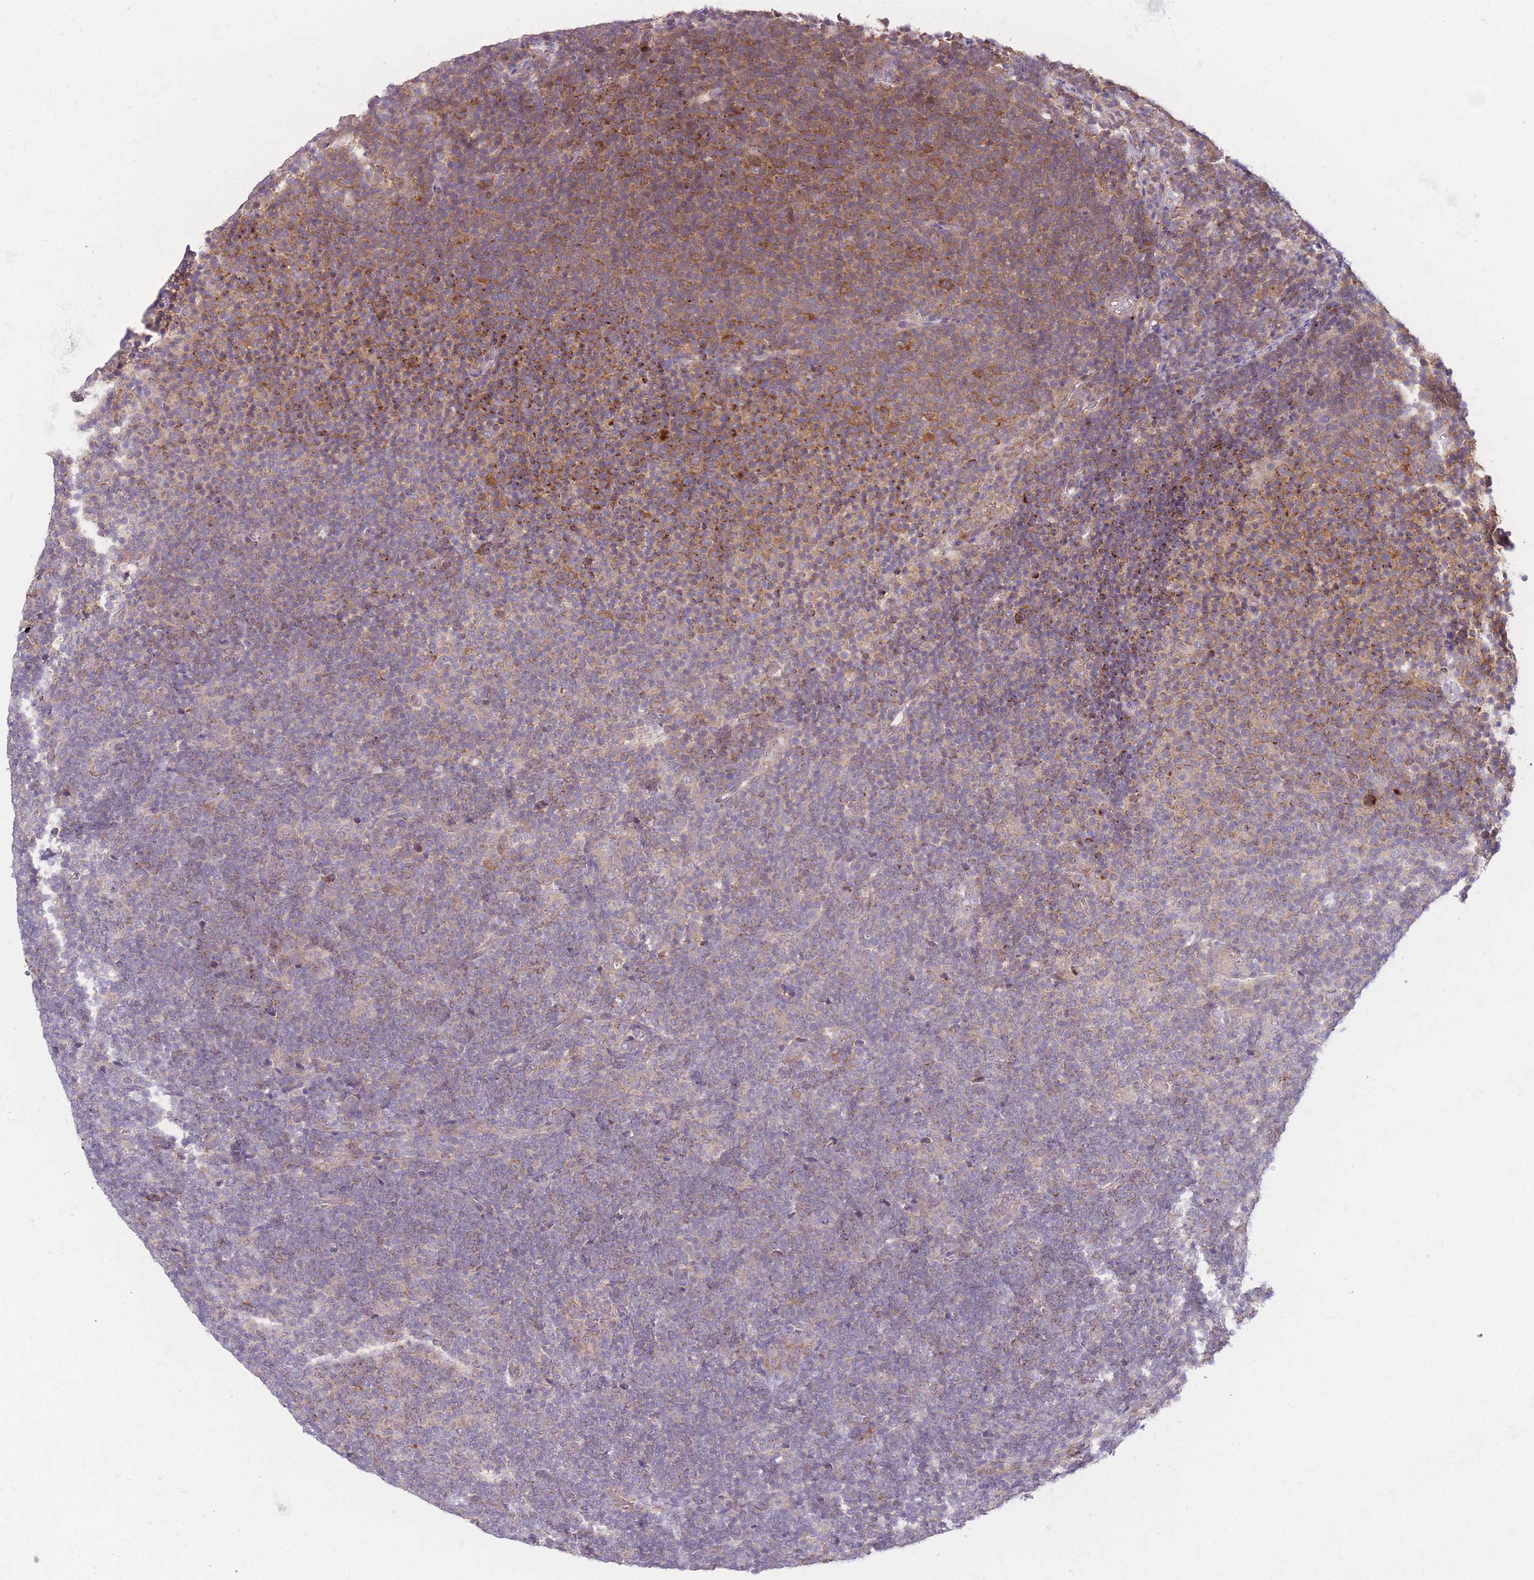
{"staining": {"intensity": "moderate", "quantity": "25%-75%", "location": "cytoplasmic/membranous"}, "tissue": "lymphoma", "cell_type": "Tumor cells", "image_type": "cancer", "snomed": [{"axis": "morphology", "description": "Malignant lymphoma, non-Hodgkin's type, Low grade"}, {"axis": "topography", "description": "Lymph node"}], "caption": "The micrograph demonstrates immunohistochemical staining of malignant lymphoma, non-Hodgkin's type (low-grade). There is moderate cytoplasmic/membranous positivity is seen in approximately 25%-75% of tumor cells.", "gene": "CCT6B", "patient": {"sex": "male", "age": 66}}